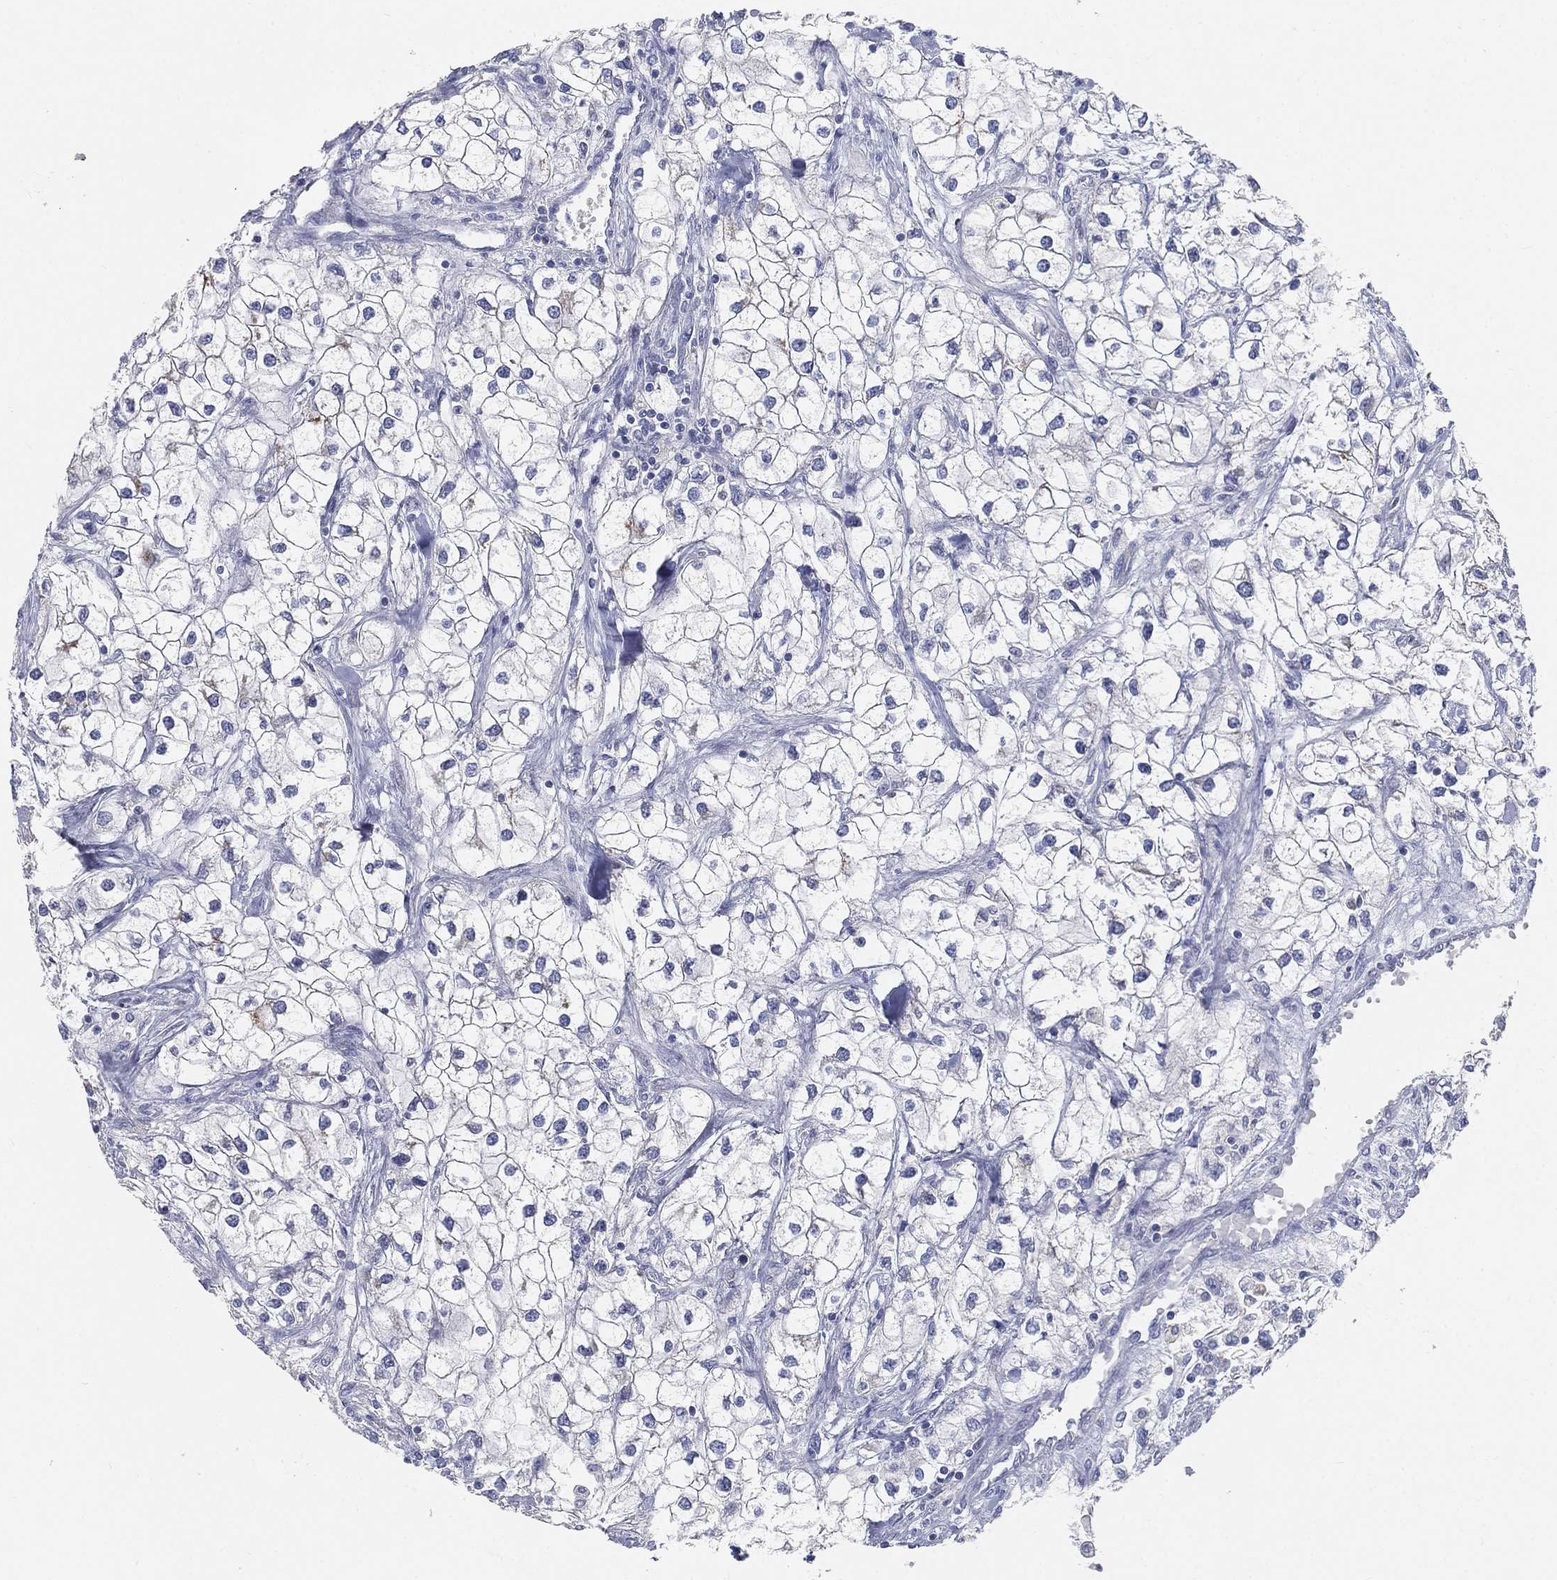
{"staining": {"intensity": "negative", "quantity": "none", "location": "none"}, "tissue": "renal cancer", "cell_type": "Tumor cells", "image_type": "cancer", "snomed": [{"axis": "morphology", "description": "Adenocarcinoma, NOS"}, {"axis": "topography", "description": "Kidney"}], "caption": "High power microscopy micrograph of an immunohistochemistry histopathology image of adenocarcinoma (renal), revealing no significant positivity in tumor cells. The staining is performed using DAB (3,3'-diaminobenzidine) brown chromogen with nuclei counter-stained in using hematoxylin.", "gene": "TMEM25", "patient": {"sex": "male", "age": 59}}